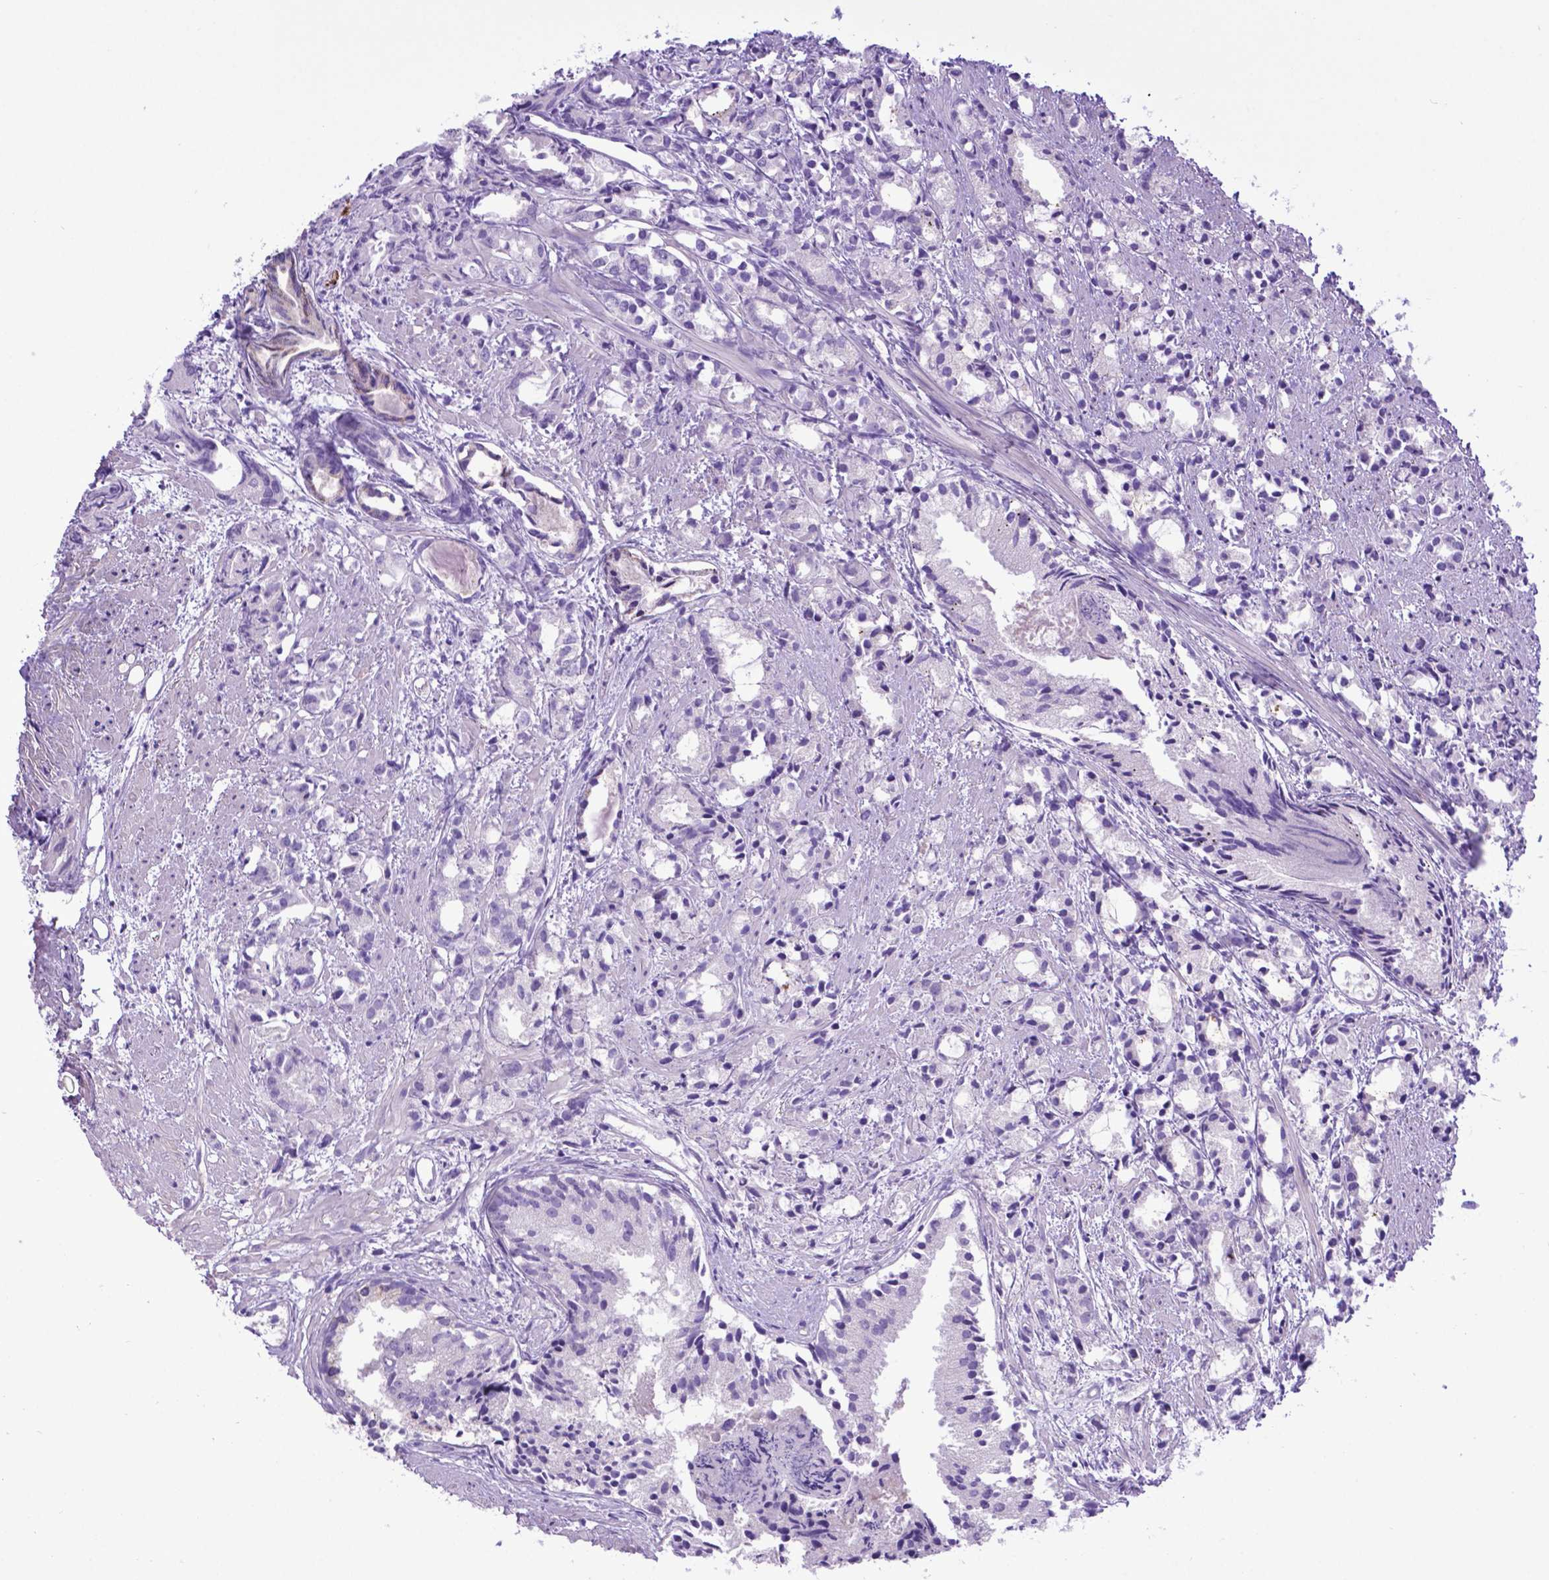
{"staining": {"intensity": "negative", "quantity": "none", "location": "none"}, "tissue": "prostate cancer", "cell_type": "Tumor cells", "image_type": "cancer", "snomed": [{"axis": "morphology", "description": "Adenocarcinoma, High grade"}, {"axis": "topography", "description": "Prostate"}], "caption": "Immunohistochemical staining of human prostate adenocarcinoma (high-grade) demonstrates no significant expression in tumor cells.", "gene": "ADRA2B", "patient": {"sex": "male", "age": 79}}